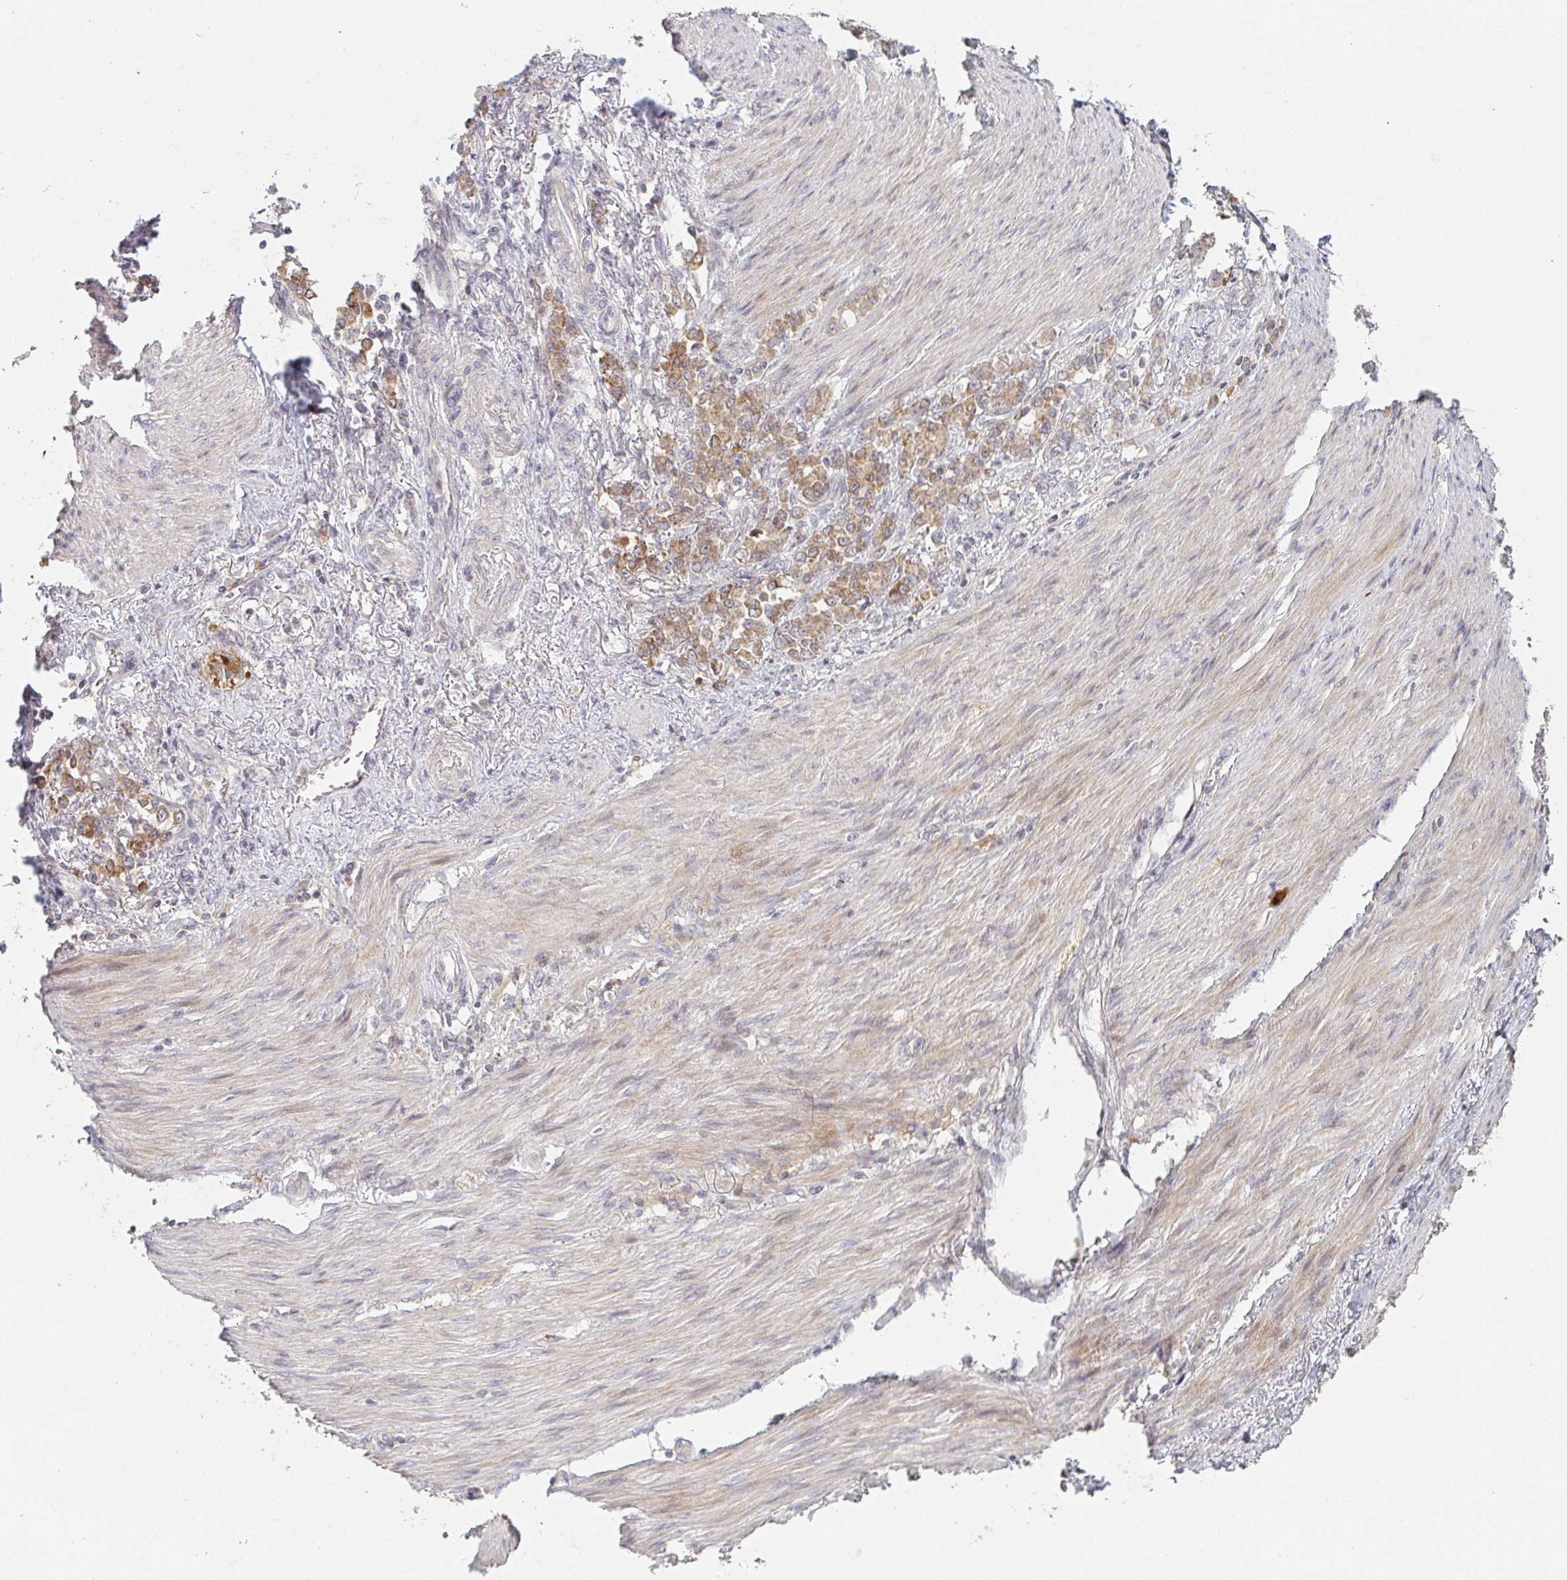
{"staining": {"intensity": "moderate", "quantity": ">75%", "location": "cytoplasmic/membranous"}, "tissue": "stomach cancer", "cell_type": "Tumor cells", "image_type": "cancer", "snomed": [{"axis": "morphology", "description": "Adenocarcinoma, NOS"}, {"axis": "topography", "description": "Stomach"}], "caption": "A micrograph of stomach cancer stained for a protein reveals moderate cytoplasmic/membranous brown staining in tumor cells.", "gene": "DCST1", "patient": {"sex": "female", "age": 79}}